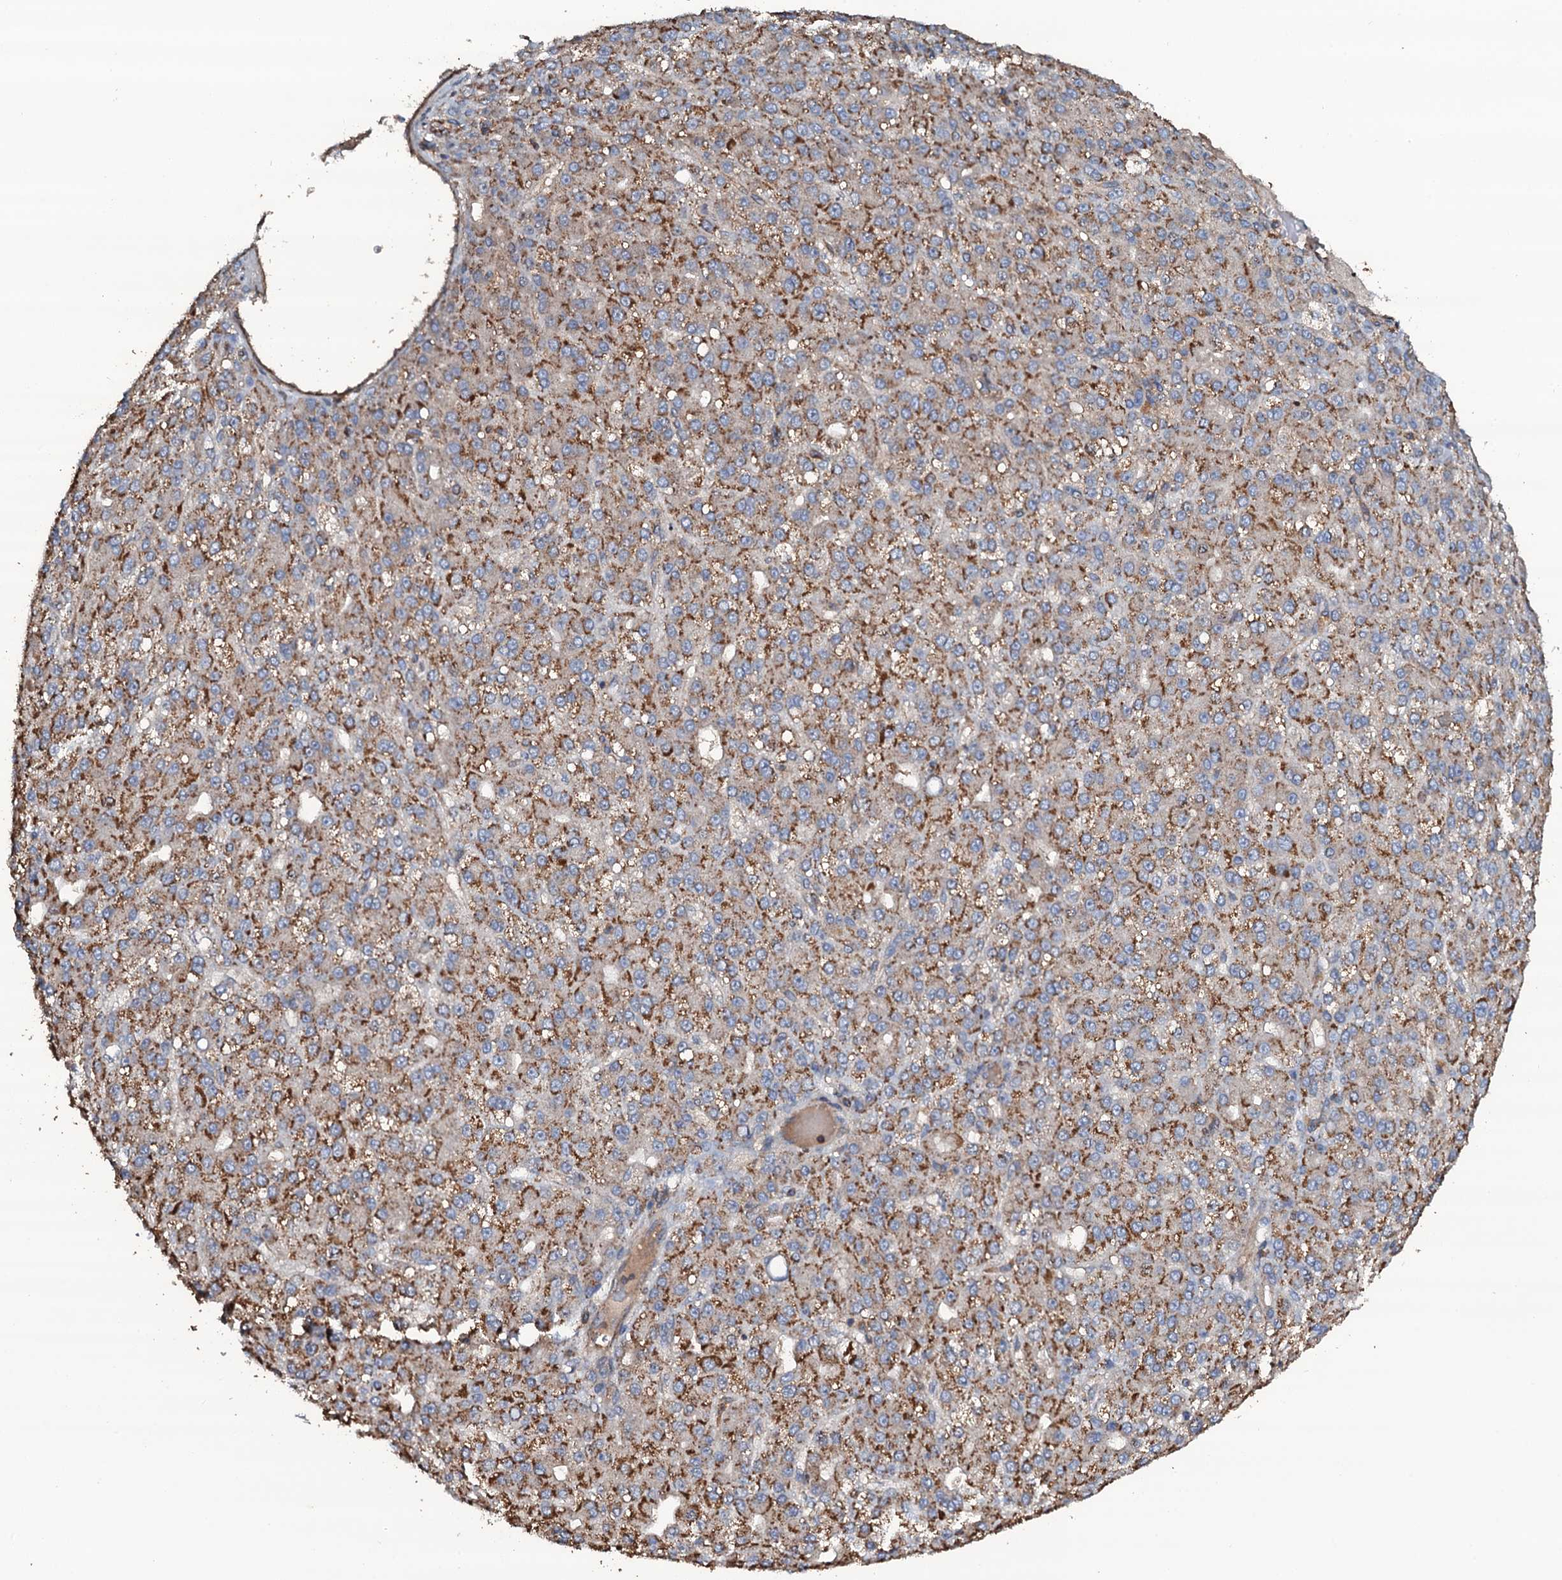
{"staining": {"intensity": "strong", "quantity": ">75%", "location": "cytoplasmic/membranous"}, "tissue": "liver cancer", "cell_type": "Tumor cells", "image_type": "cancer", "snomed": [{"axis": "morphology", "description": "Carcinoma, Hepatocellular, NOS"}, {"axis": "topography", "description": "Liver"}], "caption": "Liver cancer (hepatocellular carcinoma) stained with DAB (3,3'-diaminobenzidine) immunohistochemistry demonstrates high levels of strong cytoplasmic/membranous positivity in approximately >75% of tumor cells.", "gene": "GRK2", "patient": {"sex": "male", "age": 67}}